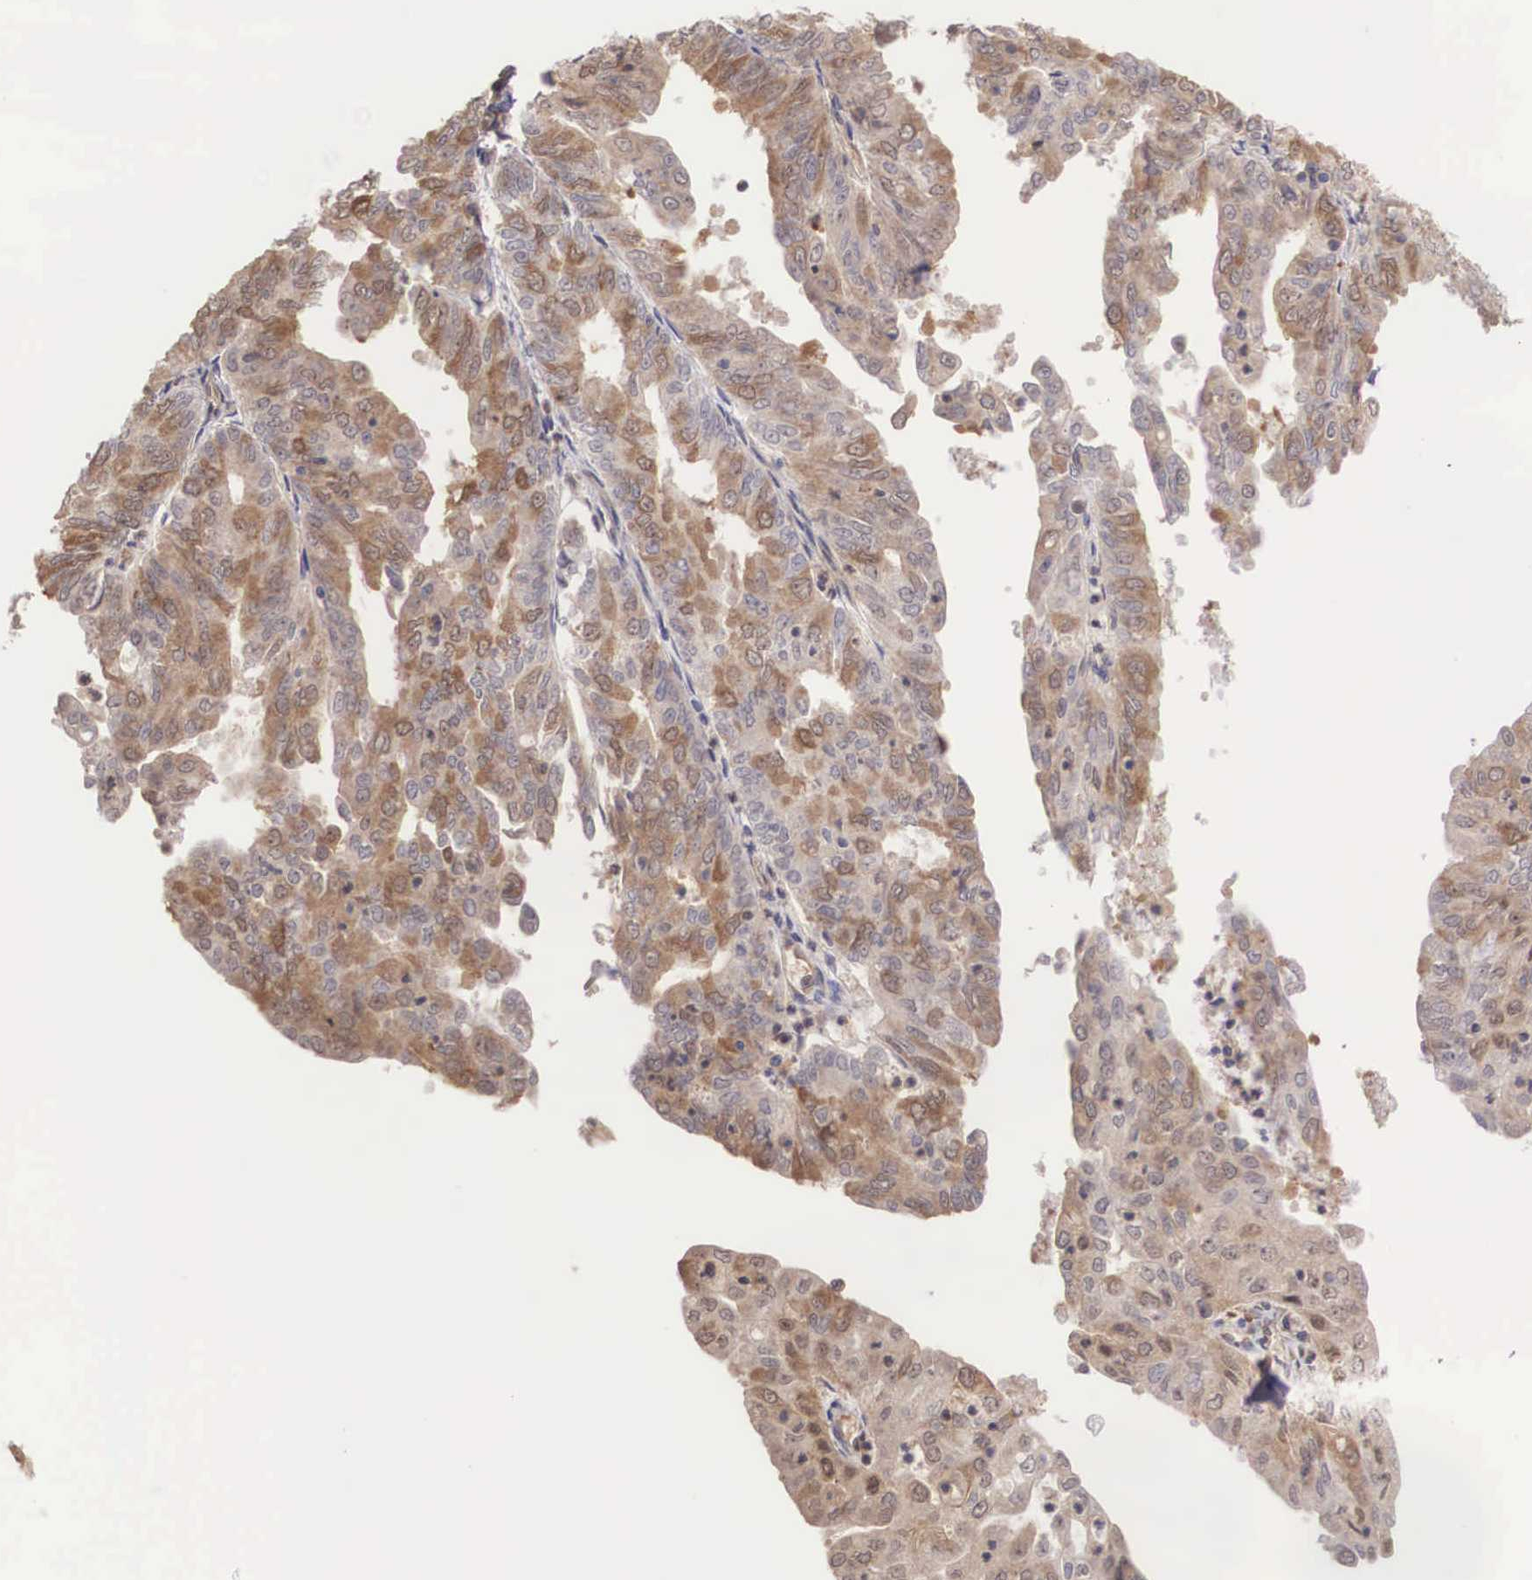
{"staining": {"intensity": "weak", "quantity": ">75%", "location": "cytoplasmic/membranous"}, "tissue": "endometrial cancer", "cell_type": "Tumor cells", "image_type": "cancer", "snomed": [{"axis": "morphology", "description": "Adenocarcinoma, NOS"}, {"axis": "topography", "description": "Endometrium"}], "caption": "This micrograph demonstrates IHC staining of endometrial cancer (adenocarcinoma), with low weak cytoplasmic/membranous staining in about >75% of tumor cells.", "gene": "DNAJB7", "patient": {"sex": "female", "age": 79}}